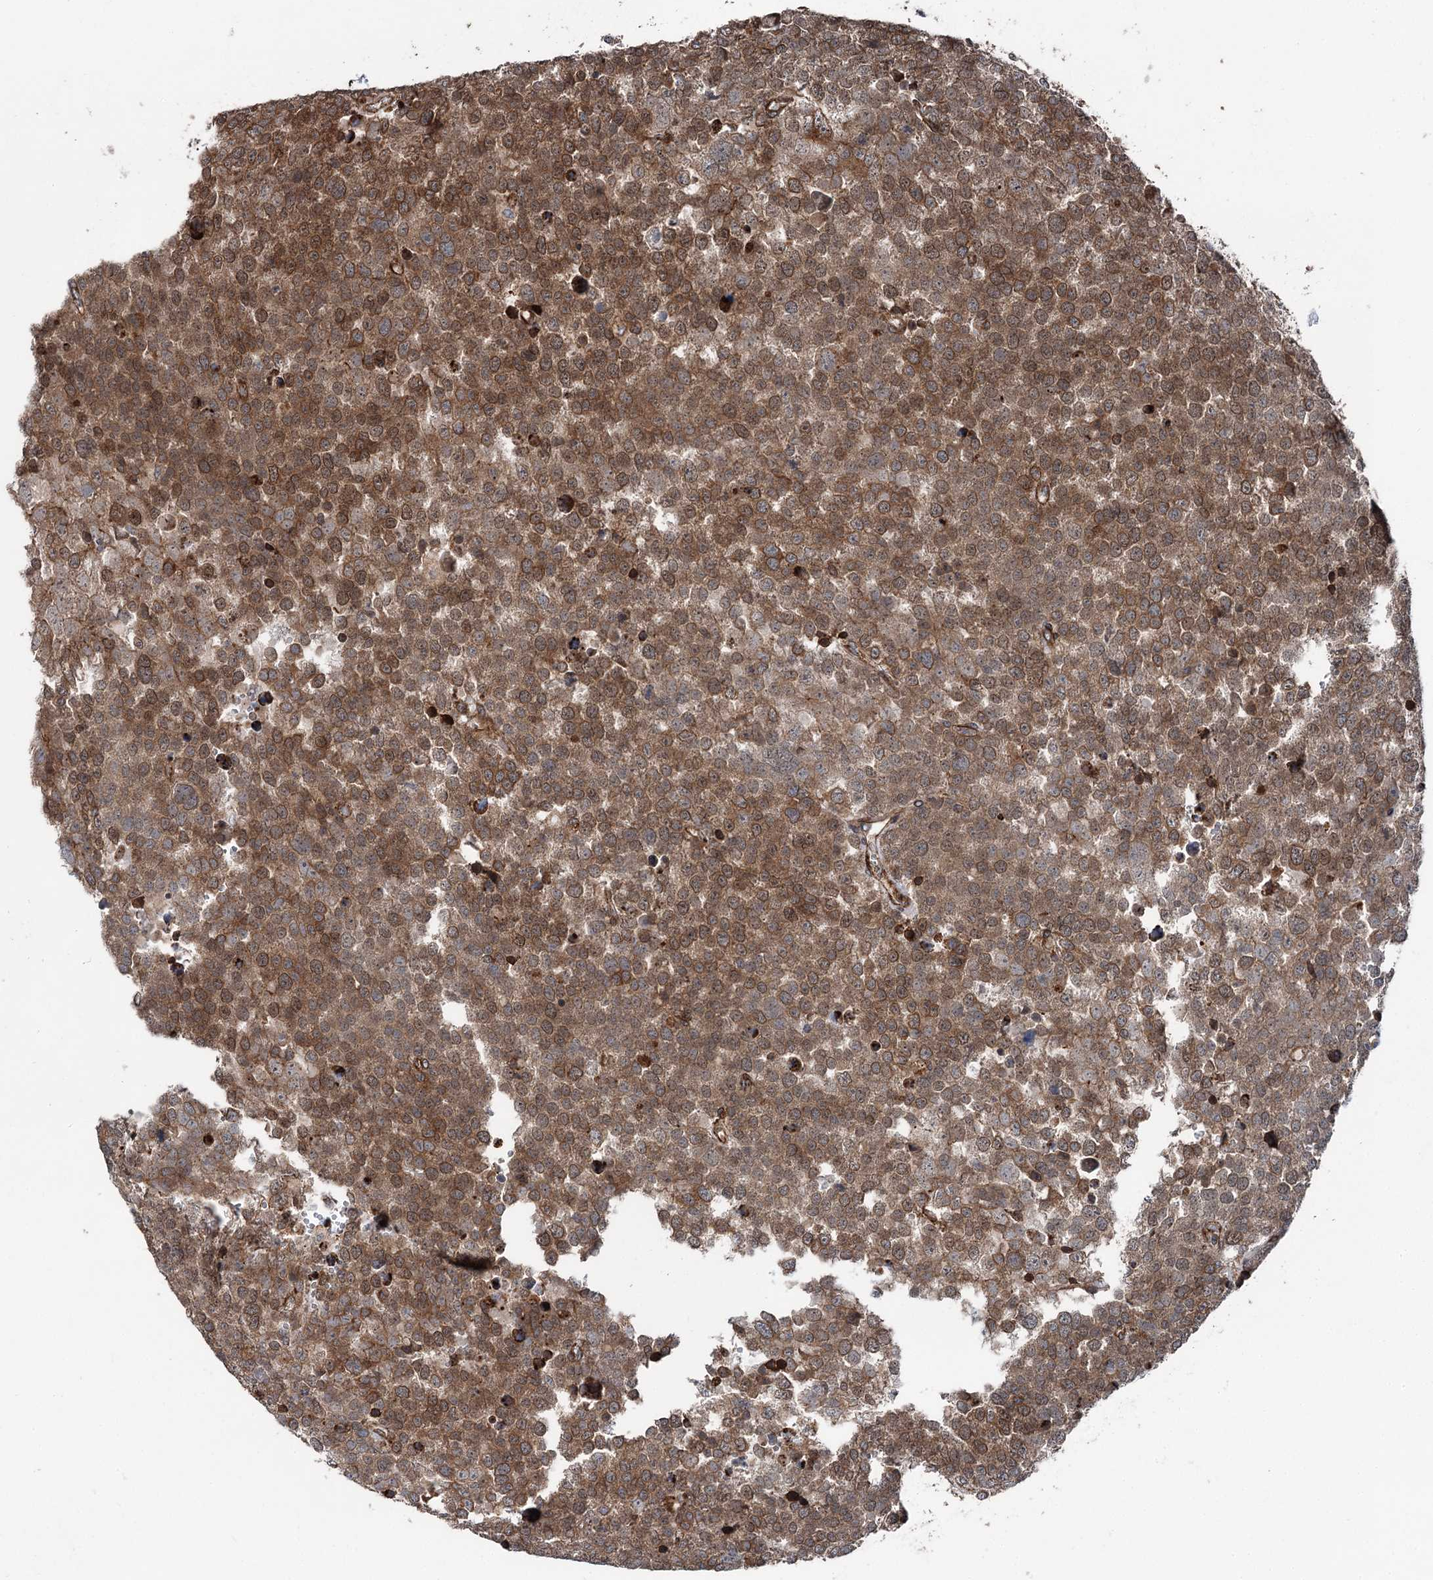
{"staining": {"intensity": "moderate", "quantity": ">75%", "location": "cytoplasmic/membranous"}, "tissue": "testis cancer", "cell_type": "Tumor cells", "image_type": "cancer", "snomed": [{"axis": "morphology", "description": "Seminoma, NOS"}, {"axis": "topography", "description": "Testis"}], "caption": "Moderate cytoplasmic/membranous protein expression is present in about >75% of tumor cells in testis cancer (seminoma).", "gene": "ITFG2", "patient": {"sex": "male", "age": 71}}